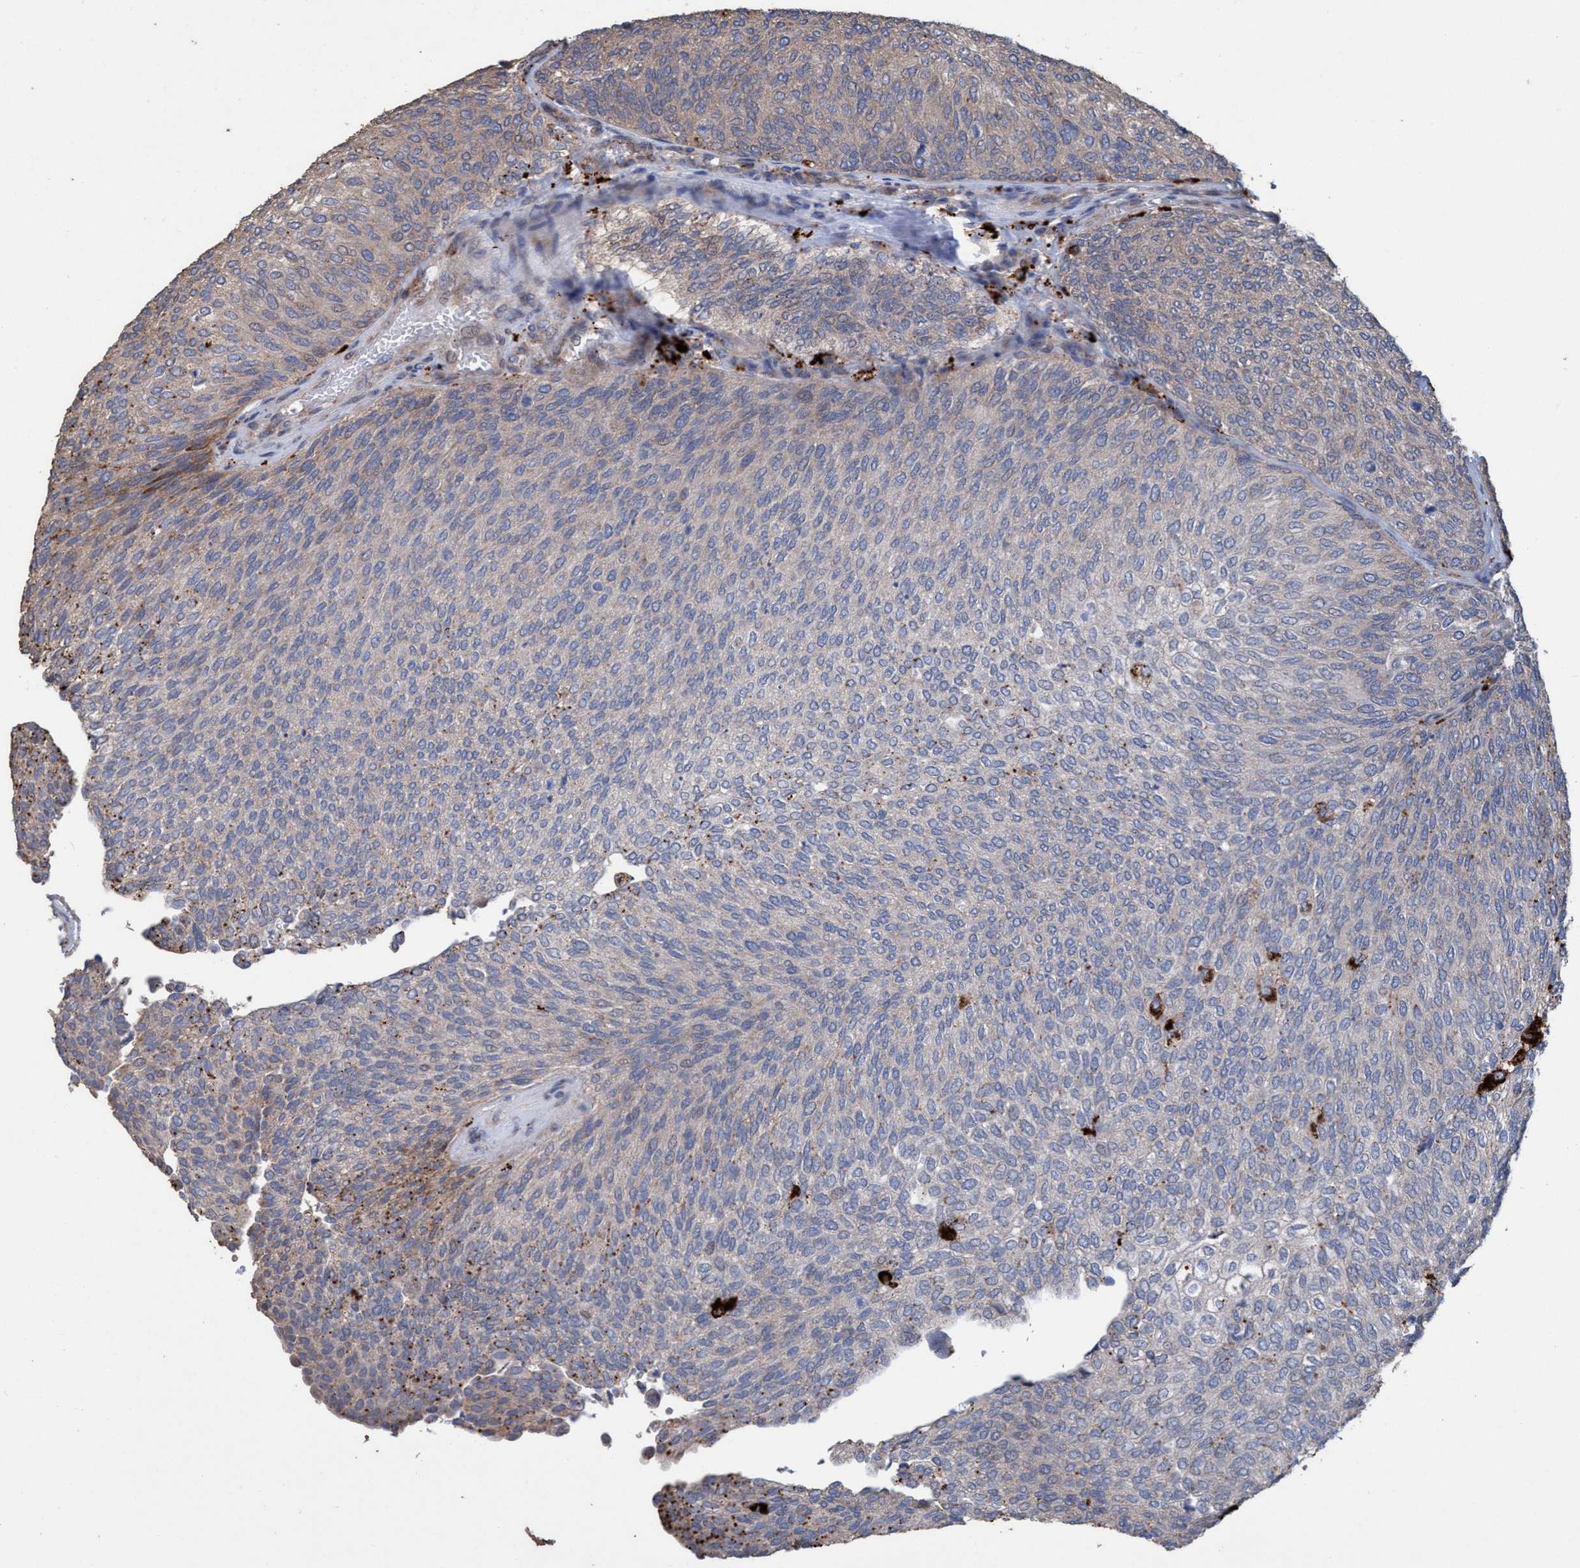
{"staining": {"intensity": "weak", "quantity": "<25%", "location": "cytoplasmic/membranous"}, "tissue": "urothelial cancer", "cell_type": "Tumor cells", "image_type": "cancer", "snomed": [{"axis": "morphology", "description": "Urothelial carcinoma, Low grade"}, {"axis": "topography", "description": "Urinary bladder"}], "caption": "An IHC photomicrograph of urothelial carcinoma (low-grade) is shown. There is no staining in tumor cells of urothelial carcinoma (low-grade).", "gene": "BBS9", "patient": {"sex": "female", "age": 79}}